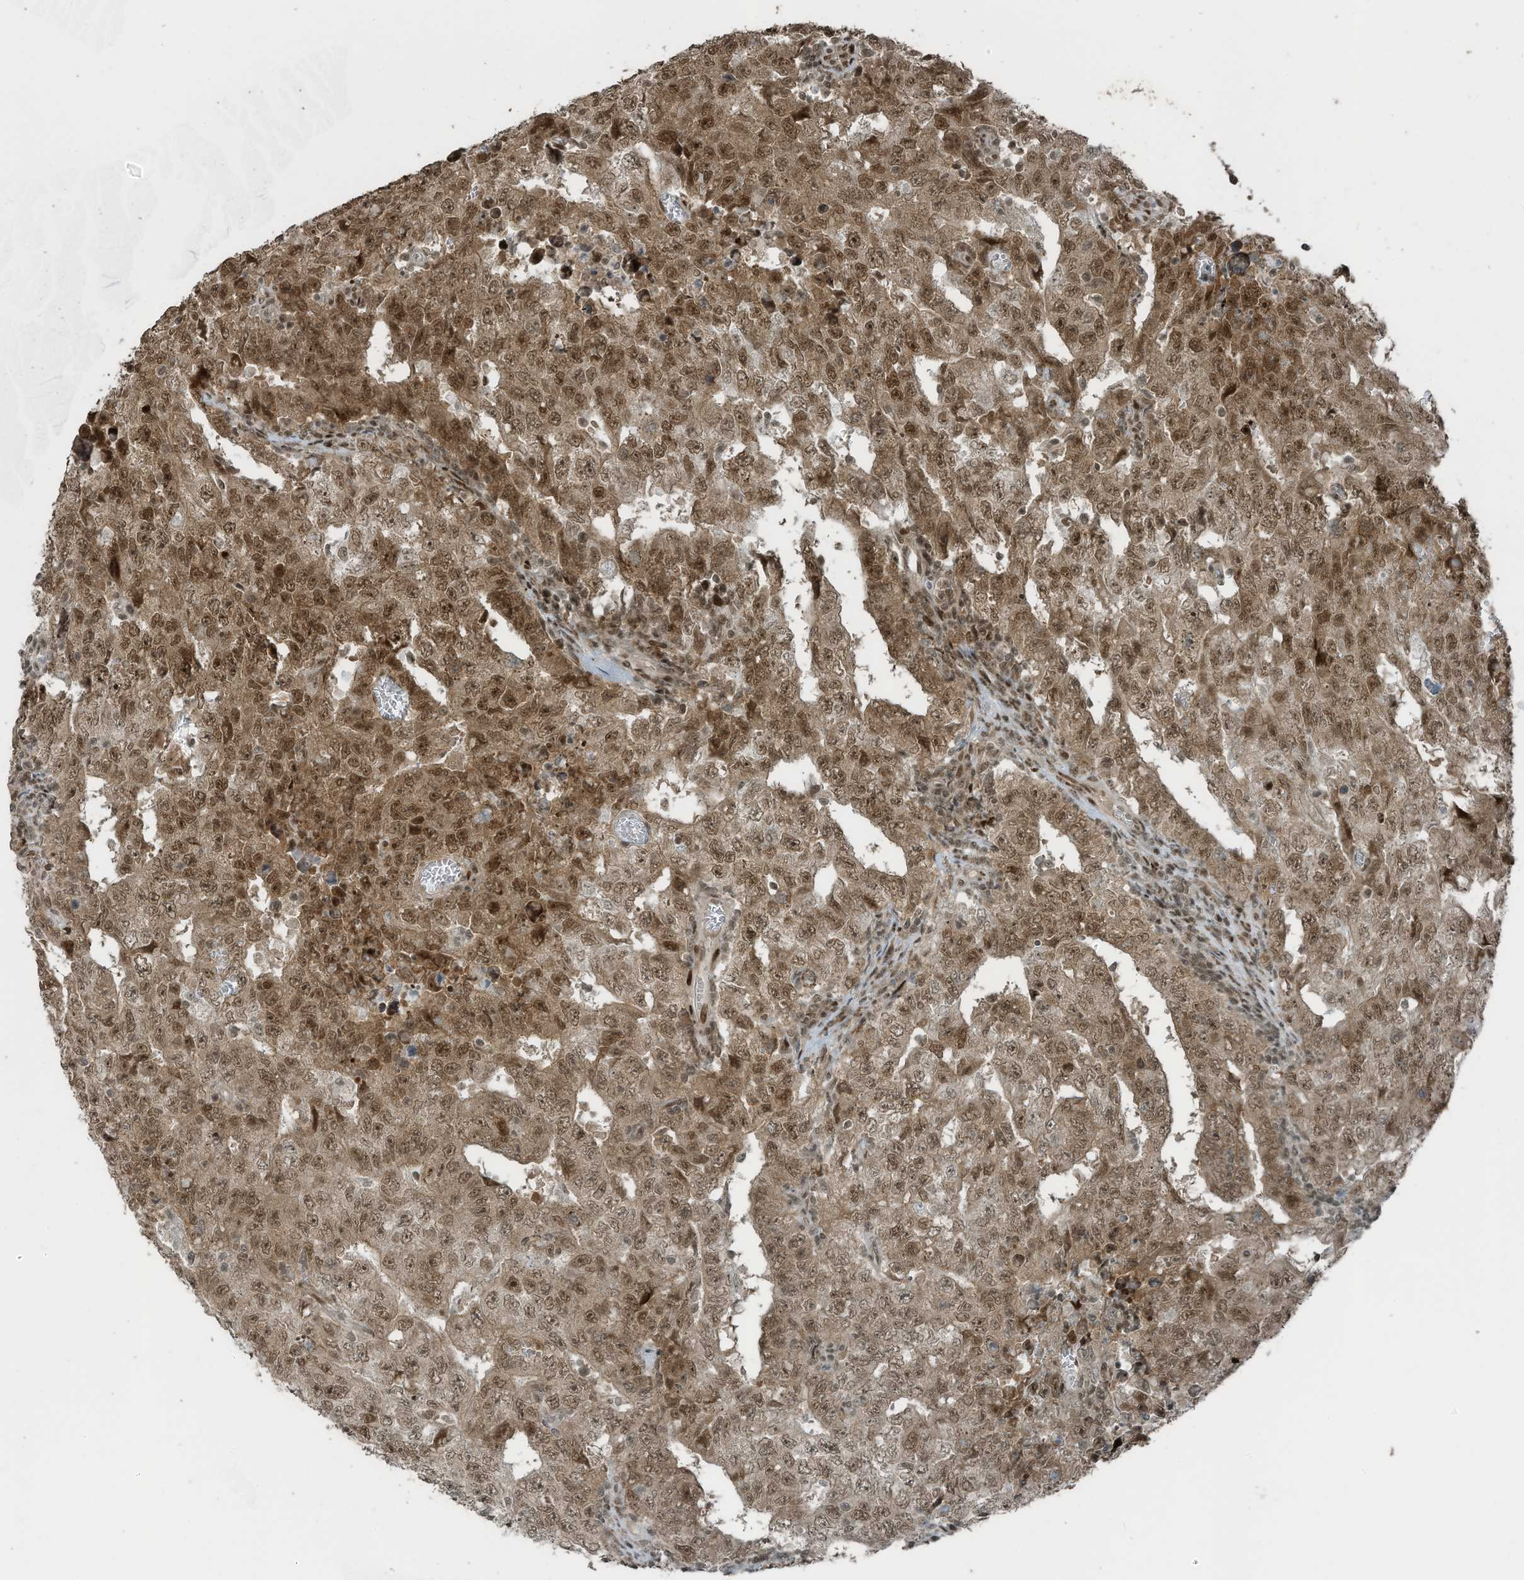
{"staining": {"intensity": "moderate", "quantity": ">75%", "location": "nuclear"}, "tissue": "testis cancer", "cell_type": "Tumor cells", "image_type": "cancer", "snomed": [{"axis": "morphology", "description": "Carcinoma, Embryonal, NOS"}, {"axis": "topography", "description": "Testis"}], "caption": "This is a histology image of IHC staining of testis cancer (embryonal carcinoma), which shows moderate positivity in the nuclear of tumor cells.", "gene": "PCNP", "patient": {"sex": "male", "age": 26}}